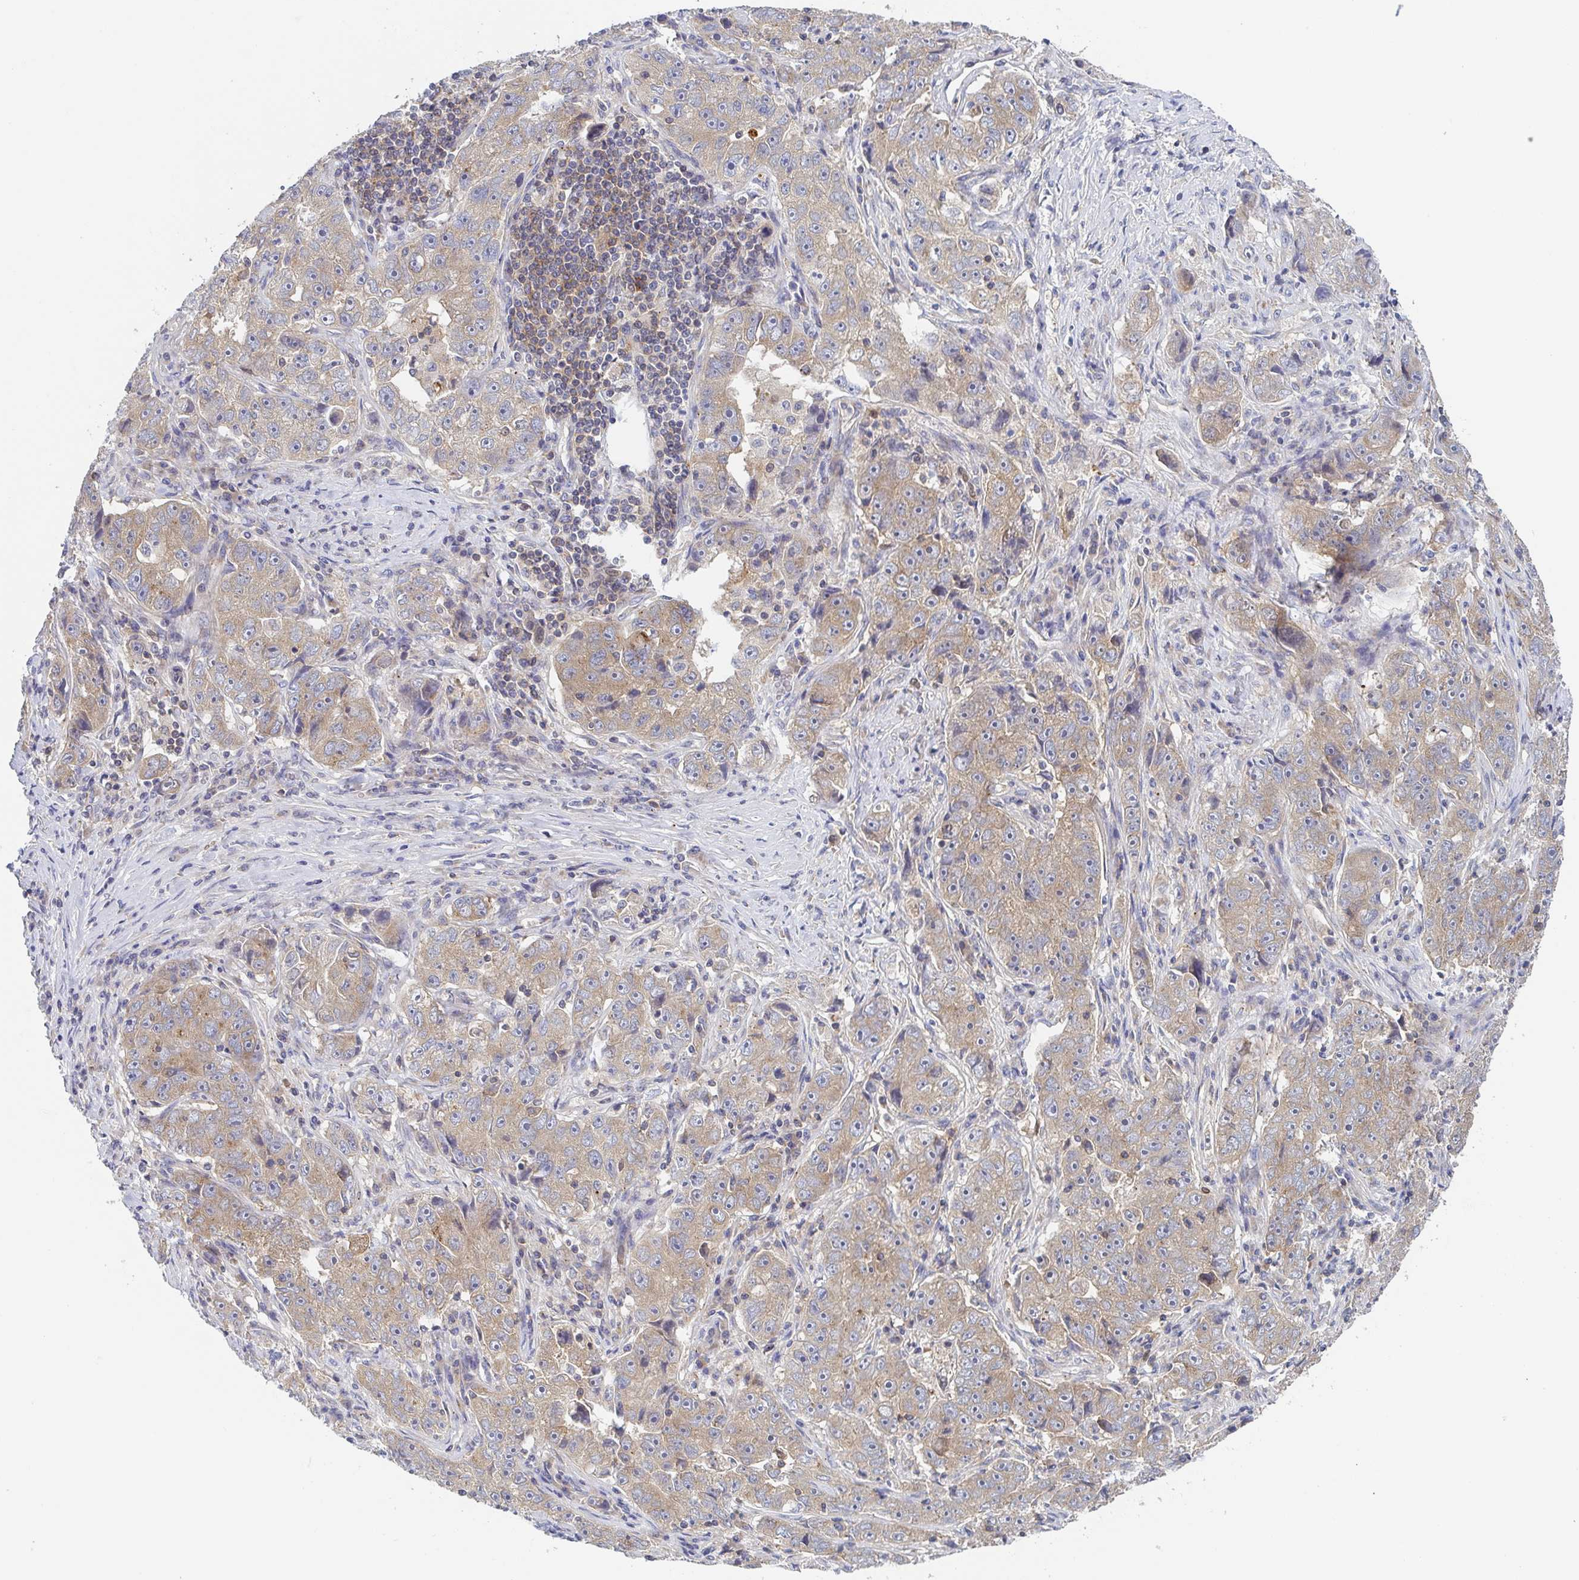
{"staining": {"intensity": "weak", "quantity": ">75%", "location": "cytoplasmic/membranous"}, "tissue": "lung cancer", "cell_type": "Tumor cells", "image_type": "cancer", "snomed": [{"axis": "morphology", "description": "Normal morphology"}, {"axis": "morphology", "description": "Adenocarcinoma, NOS"}, {"axis": "topography", "description": "Lymph node"}, {"axis": "topography", "description": "Lung"}], "caption": "Immunohistochemical staining of human adenocarcinoma (lung) demonstrates low levels of weak cytoplasmic/membranous protein staining in about >75% of tumor cells.", "gene": "TUFT1", "patient": {"sex": "female", "age": 57}}